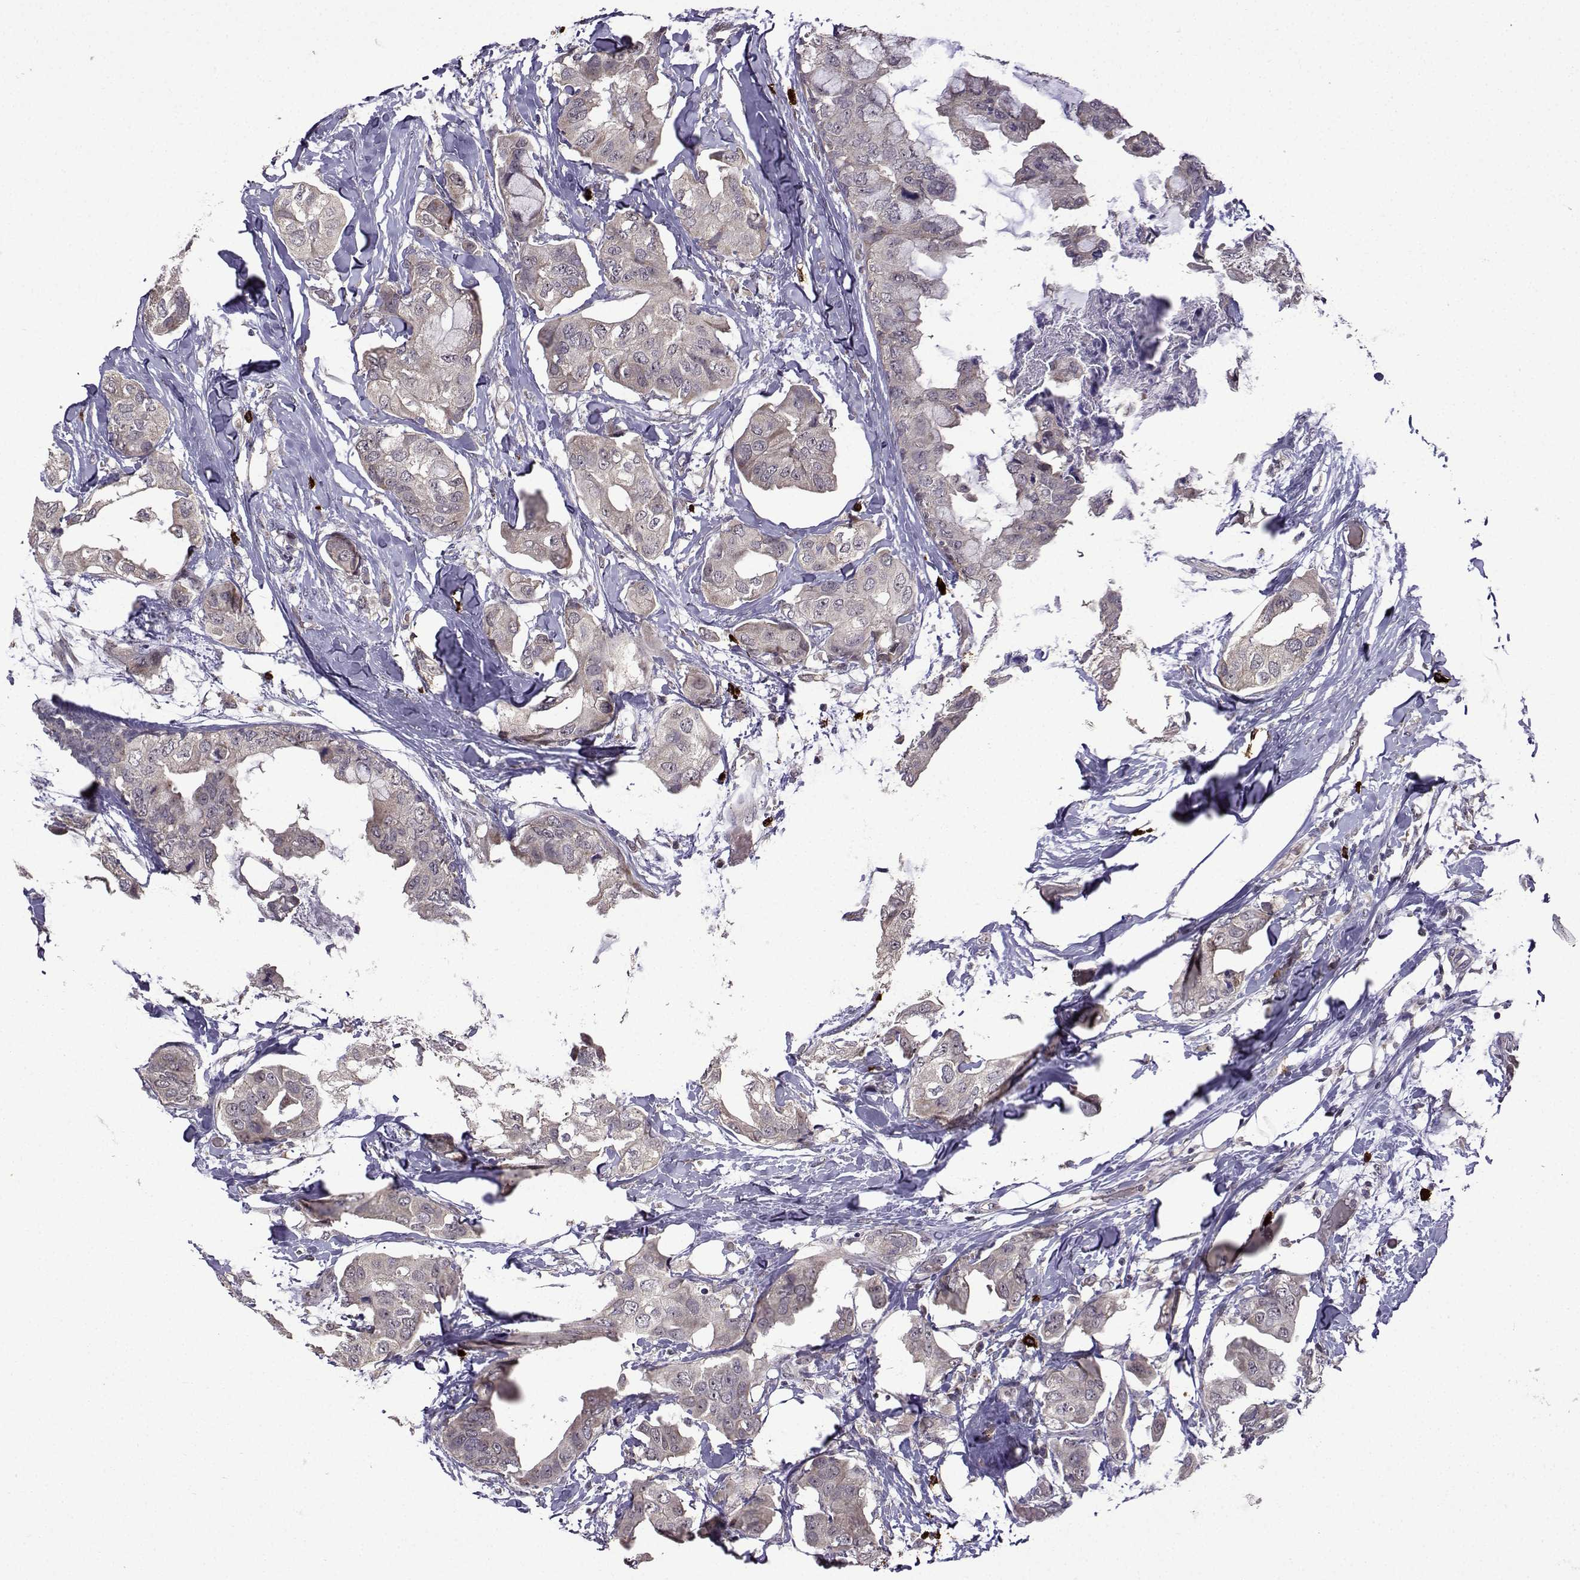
{"staining": {"intensity": "negative", "quantity": "none", "location": "none"}, "tissue": "breast cancer", "cell_type": "Tumor cells", "image_type": "cancer", "snomed": [{"axis": "morphology", "description": "Normal tissue, NOS"}, {"axis": "morphology", "description": "Duct carcinoma"}, {"axis": "topography", "description": "Breast"}], "caption": "DAB (3,3'-diaminobenzidine) immunohistochemical staining of breast cancer shows no significant positivity in tumor cells.", "gene": "TAB2", "patient": {"sex": "female", "age": 40}}